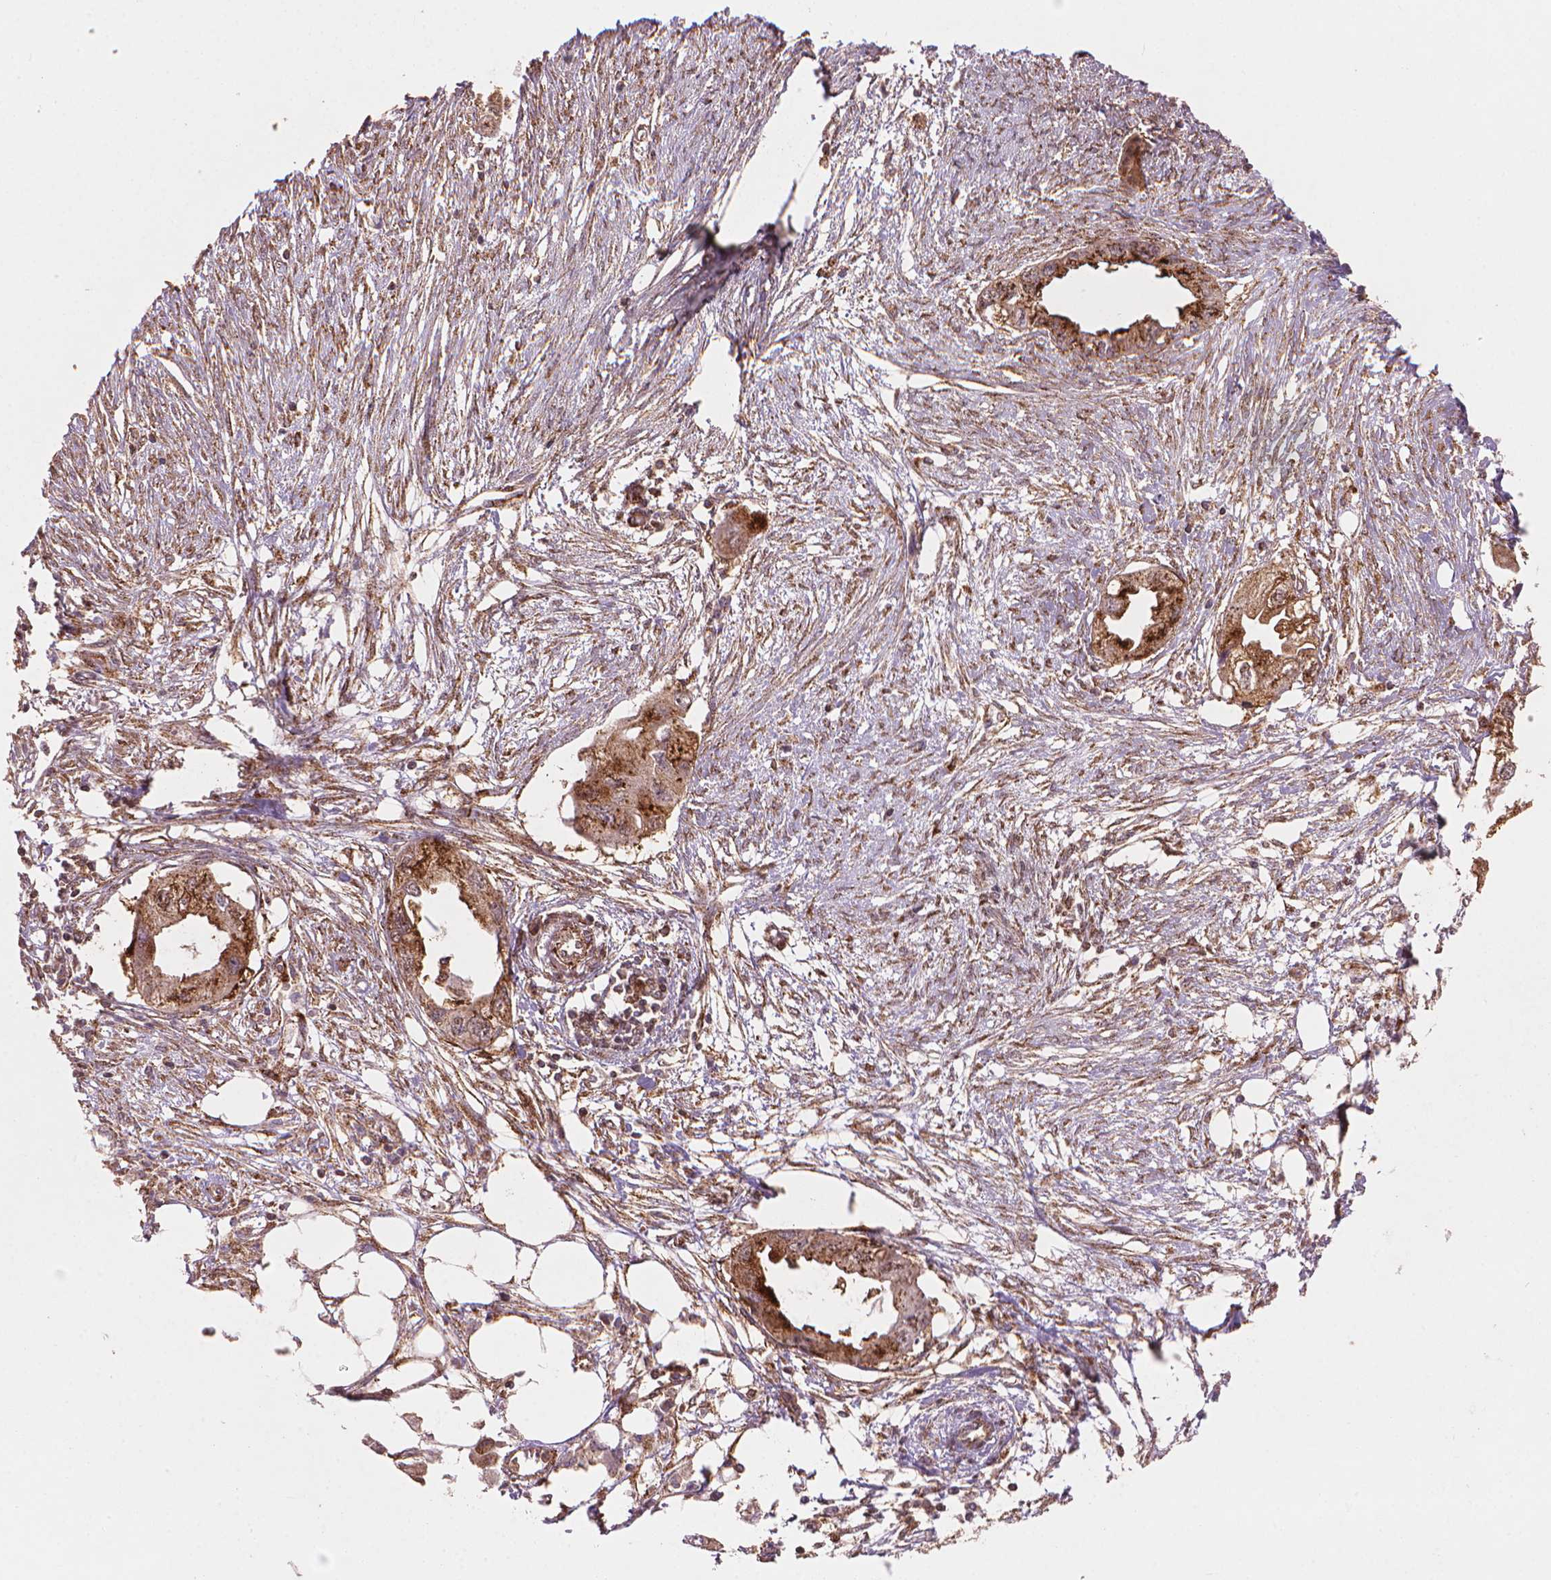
{"staining": {"intensity": "moderate", "quantity": ">75%", "location": "cytoplasmic/membranous"}, "tissue": "endometrial cancer", "cell_type": "Tumor cells", "image_type": "cancer", "snomed": [{"axis": "morphology", "description": "Adenocarcinoma, NOS"}, {"axis": "morphology", "description": "Adenocarcinoma, metastatic, NOS"}, {"axis": "topography", "description": "Adipose tissue"}, {"axis": "topography", "description": "Endometrium"}], "caption": "Protein staining by IHC exhibits moderate cytoplasmic/membranous expression in about >75% of tumor cells in endometrial metastatic adenocarcinoma.", "gene": "VARS2", "patient": {"sex": "female", "age": 67}}